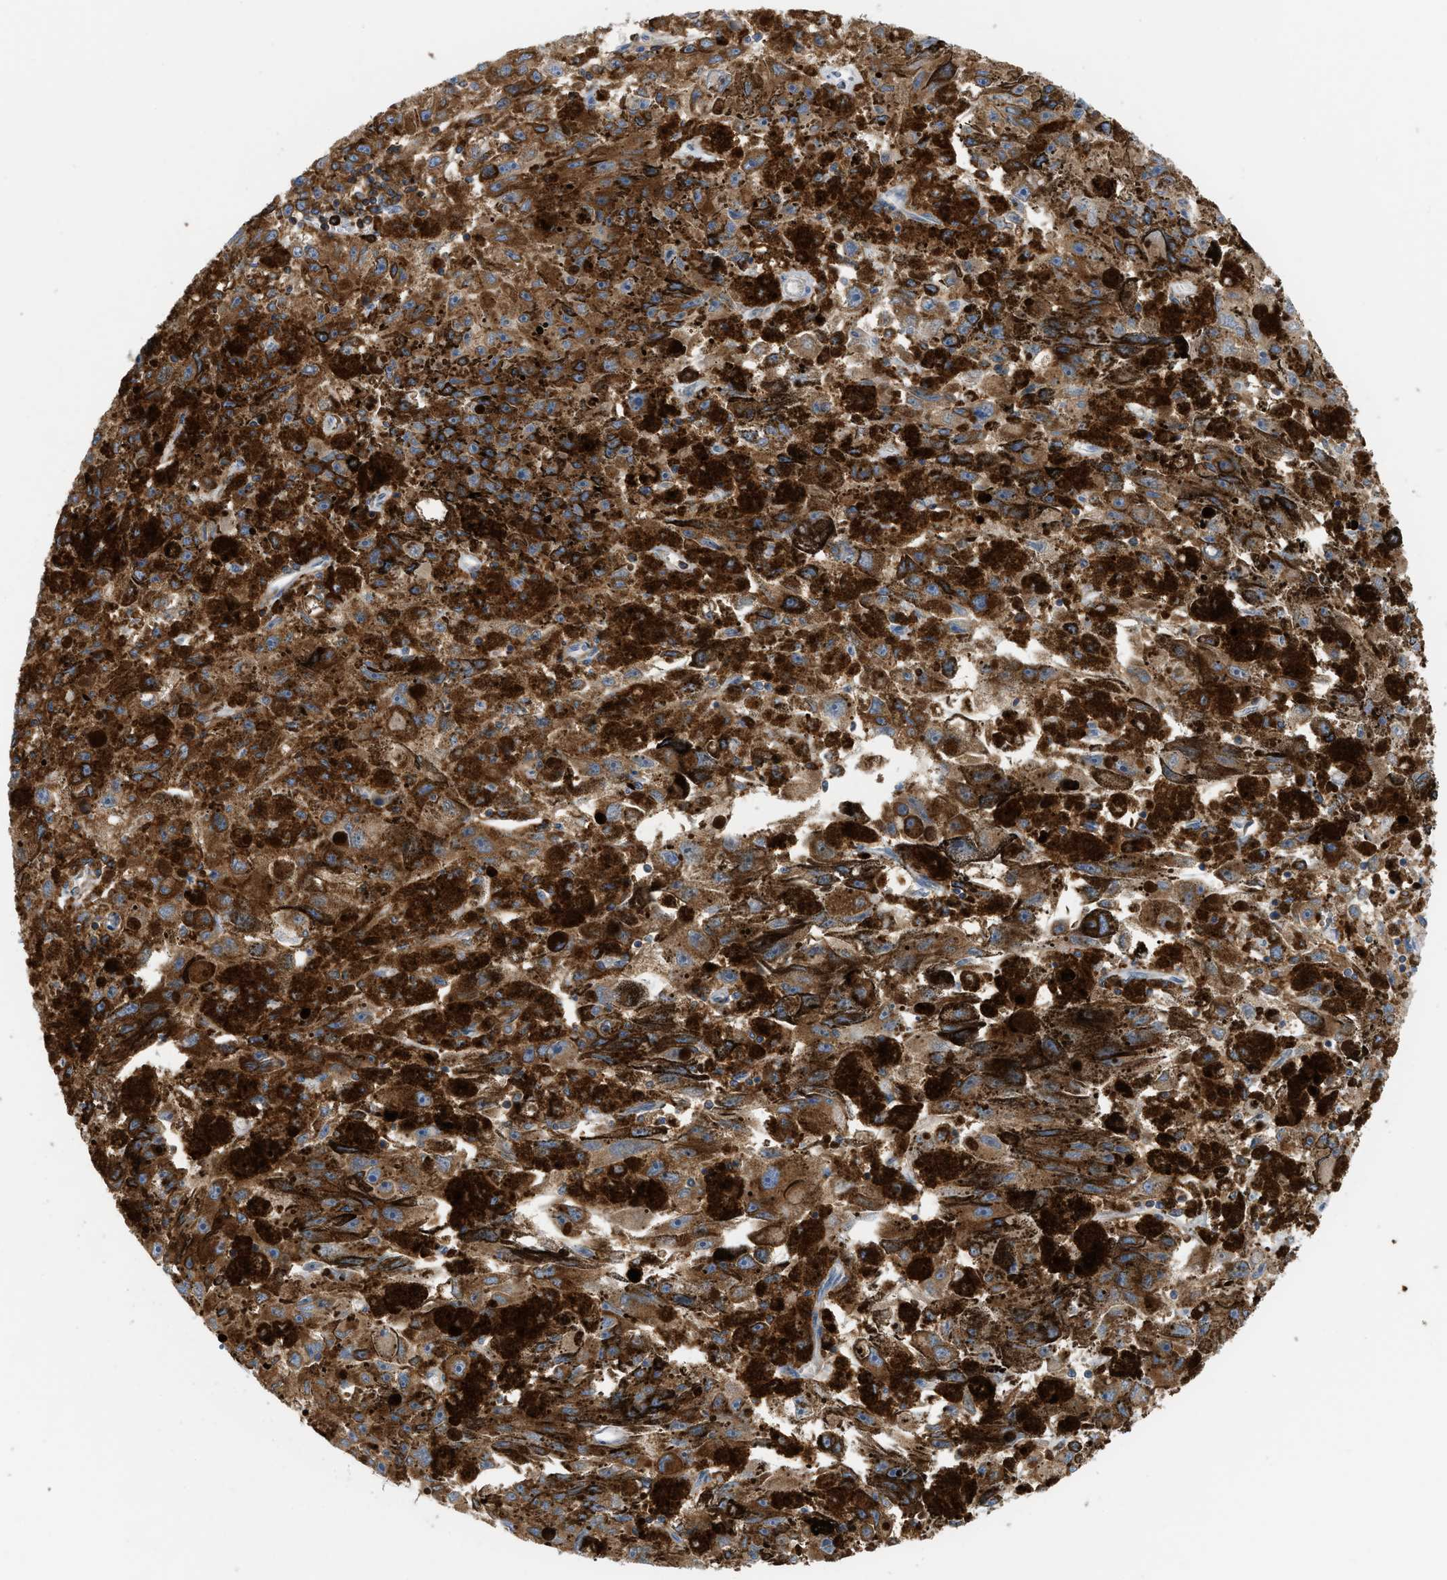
{"staining": {"intensity": "strong", "quantity": ">75%", "location": "cytoplasmic/membranous"}, "tissue": "melanoma", "cell_type": "Tumor cells", "image_type": "cancer", "snomed": [{"axis": "morphology", "description": "Malignant melanoma, NOS"}, {"axis": "topography", "description": "Skin"}], "caption": "The immunohistochemical stain highlights strong cytoplasmic/membranous positivity in tumor cells of malignant melanoma tissue. Using DAB (brown) and hematoxylin (blue) stains, captured at high magnification using brightfield microscopy.", "gene": "GPAT4", "patient": {"sex": "female", "age": 104}}